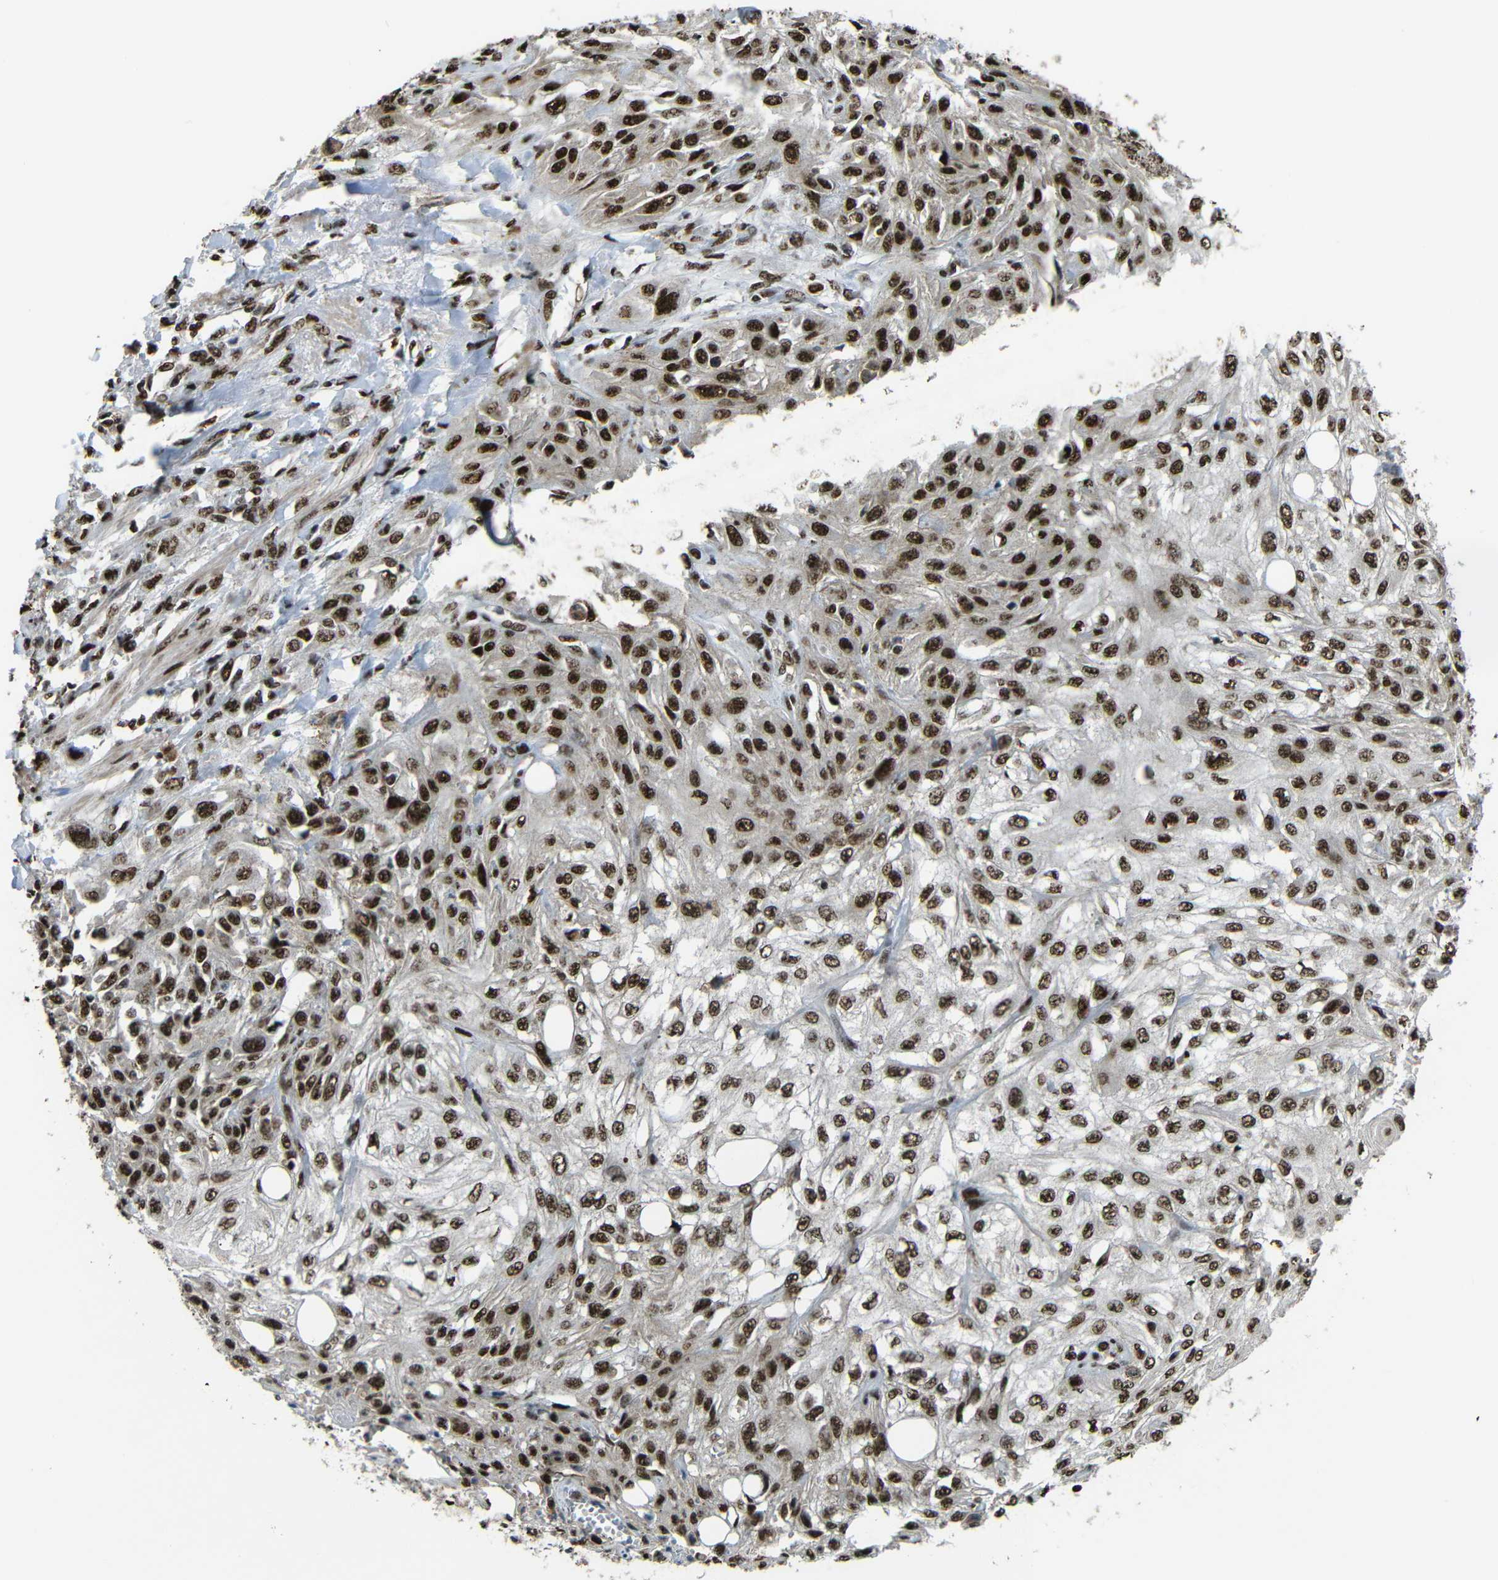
{"staining": {"intensity": "moderate", "quantity": ">75%", "location": "cytoplasmic/membranous,nuclear"}, "tissue": "skin cancer", "cell_type": "Tumor cells", "image_type": "cancer", "snomed": [{"axis": "morphology", "description": "Squamous cell carcinoma, NOS"}, {"axis": "topography", "description": "Skin"}], "caption": "Skin cancer was stained to show a protein in brown. There is medium levels of moderate cytoplasmic/membranous and nuclear expression in about >75% of tumor cells.", "gene": "TCF7L2", "patient": {"sex": "male", "age": 75}}